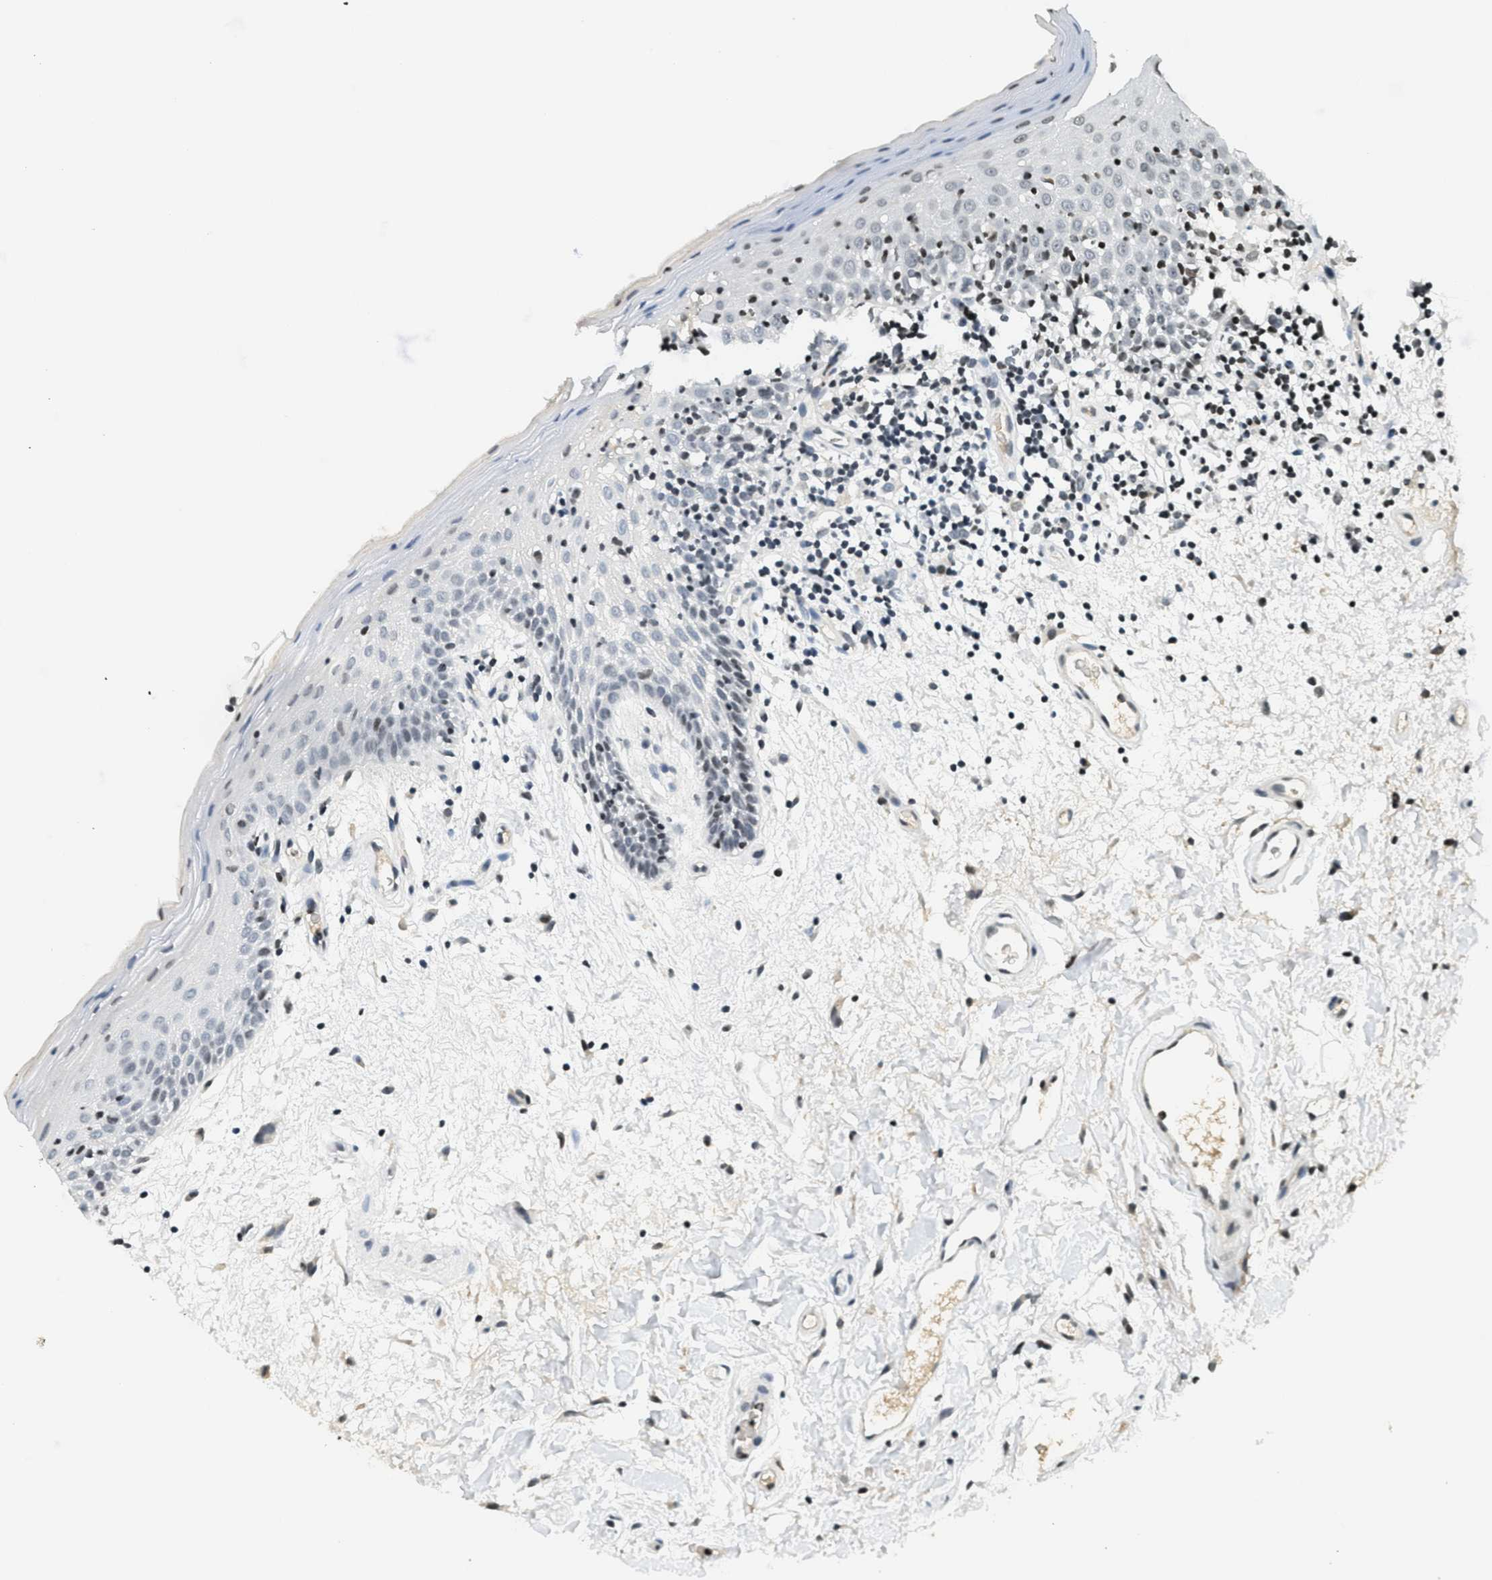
{"staining": {"intensity": "moderate", "quantity": "<25%", "location": "nuclear"}, "tissue": "oral mucosa", "cell_type": "Squamous epithelial cells", "image_type": "normal", "snomed": [{"axis": "morphology", "description": "Normal tissue, NOS"}, {"axis": "morphology", "description": "Squamous cell carcinoma, NOS"}, {"axis": "topography", "description": "Skeletal muscle"}, {"axis": "topography", "description": "Oral tissue"}, {"axis": "topography", "description": "Head-Neck"}], "caption": "This histopathology image exhibits immunohistochemistry staining of benign human oral mucosa, with low moderate nuclear positivity in about <25% of squamous epithelial cells.", "gene": "LDB2", "patient": {"sex": "male", "age": 71}}